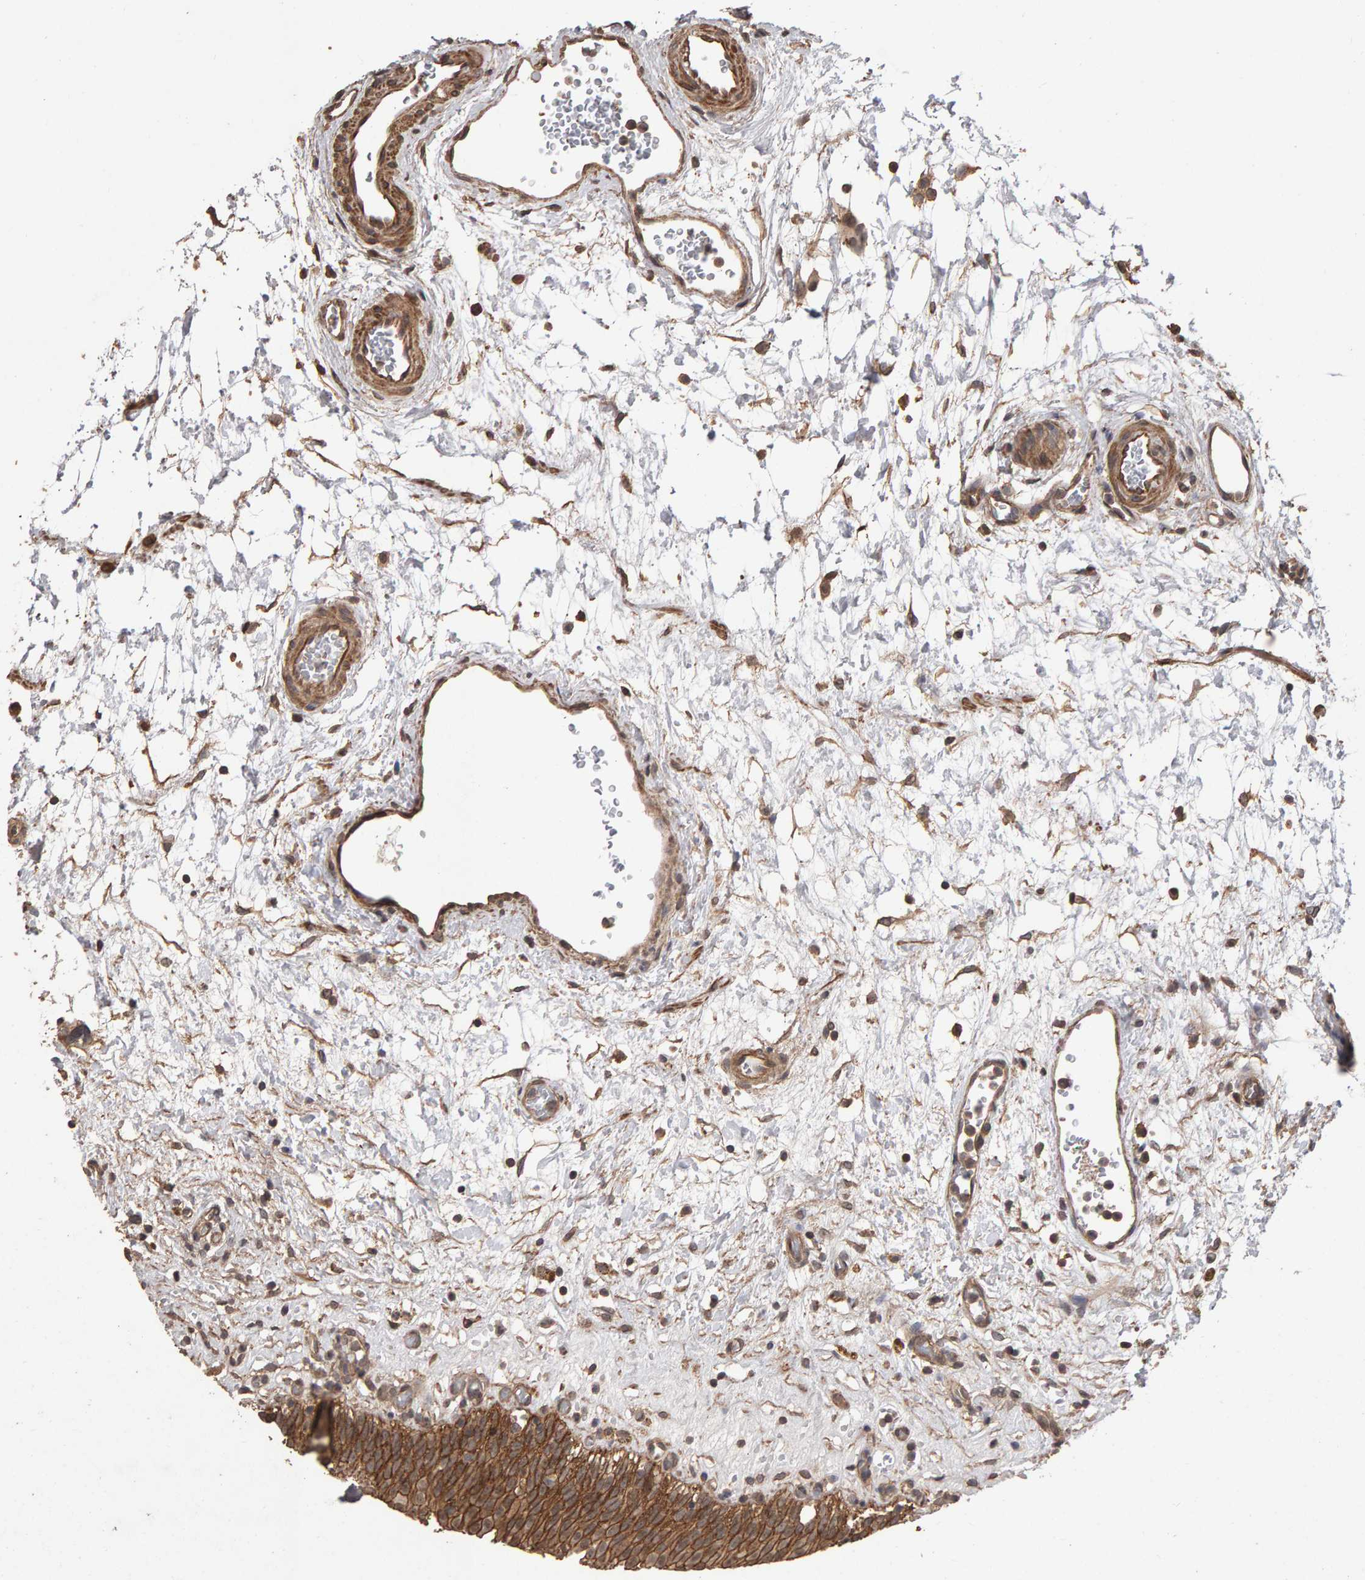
{"staining": {"intensity": "strong", "quantity": ">75%", "location": "cytoplasmic/membranous"}, "tissue": "urinary bladder", "cell_type": "Urothelial cells", "image_type": "normal", "snomed": [{"axis": "morphology", "description": "Urothelial carcinoma, High grade"}, {"axis": "topography", "description": "Urinary bladder"}], "caption": "An image showing strong cytoplasmic/membranous staining in approximately >75% of urothelial cells in normal urinary bladder, as visualized by brown immunohistochemical staining.", "gene": "SCRIB", "patient": {"sex": "male", "age": 46}}